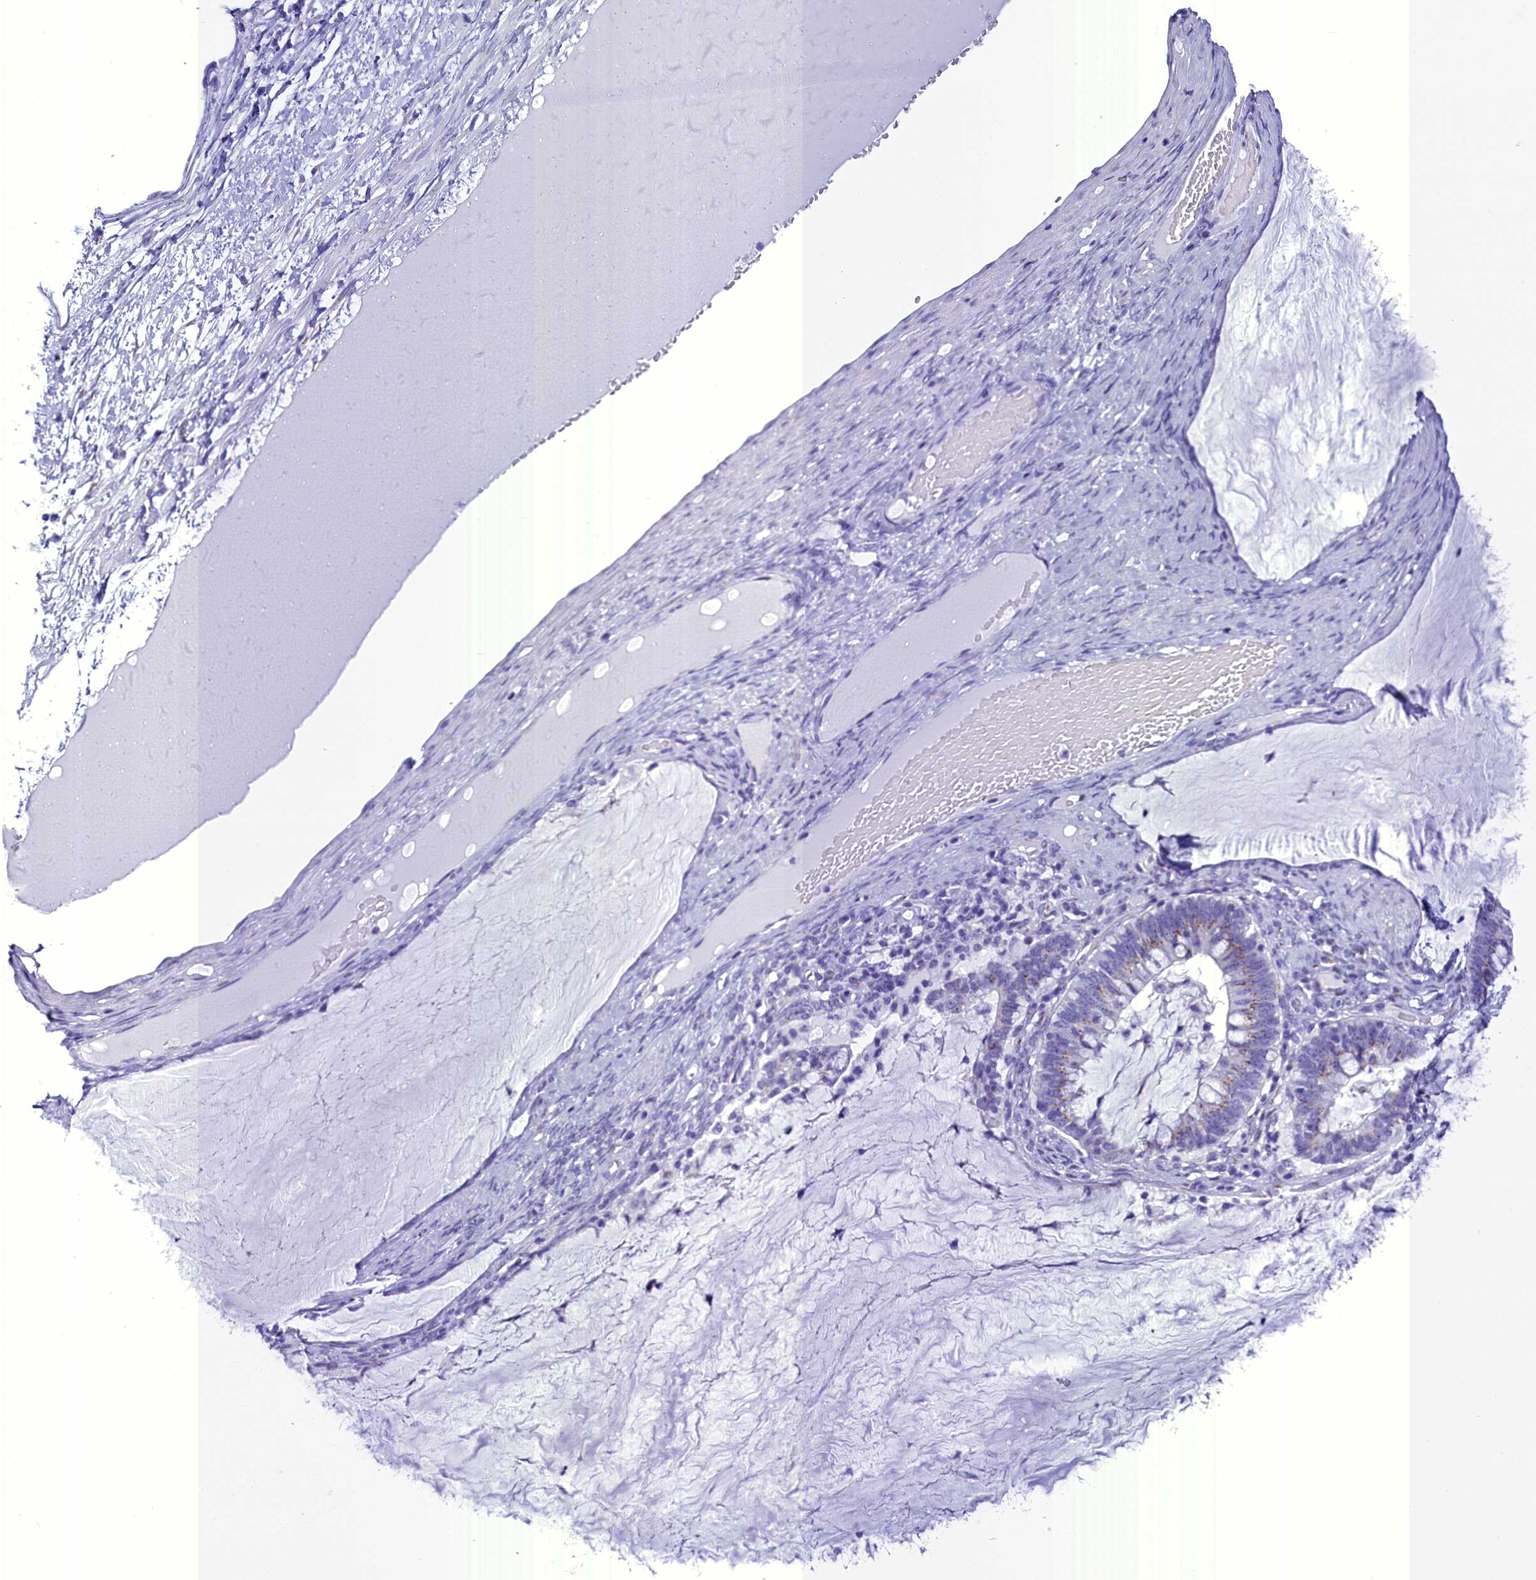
{"staining": {"intensity": "moderate", "quantity": ">75%", "location": "cytoplasmic/membranous"}, "tissue": "ovarian cancer", "cell_type": "Tumor cells", "image_type": "cancer", "snomed": [{"axis": "morphology", "description": "Cystadenocarcinoma, mucinous, NOS"}, {"axis": "topography", "description": "Ovary"}], "caption": "This micrograph displays ovarian cancer stained with IHC to label a protein in brown. The cytoplasmic/membranous of tumor cells show moderate positivity for the protein. Nuclei are counter-stained blue.", "gene": "AP3B2", "patient": {"sex": "female", "age": 61}}